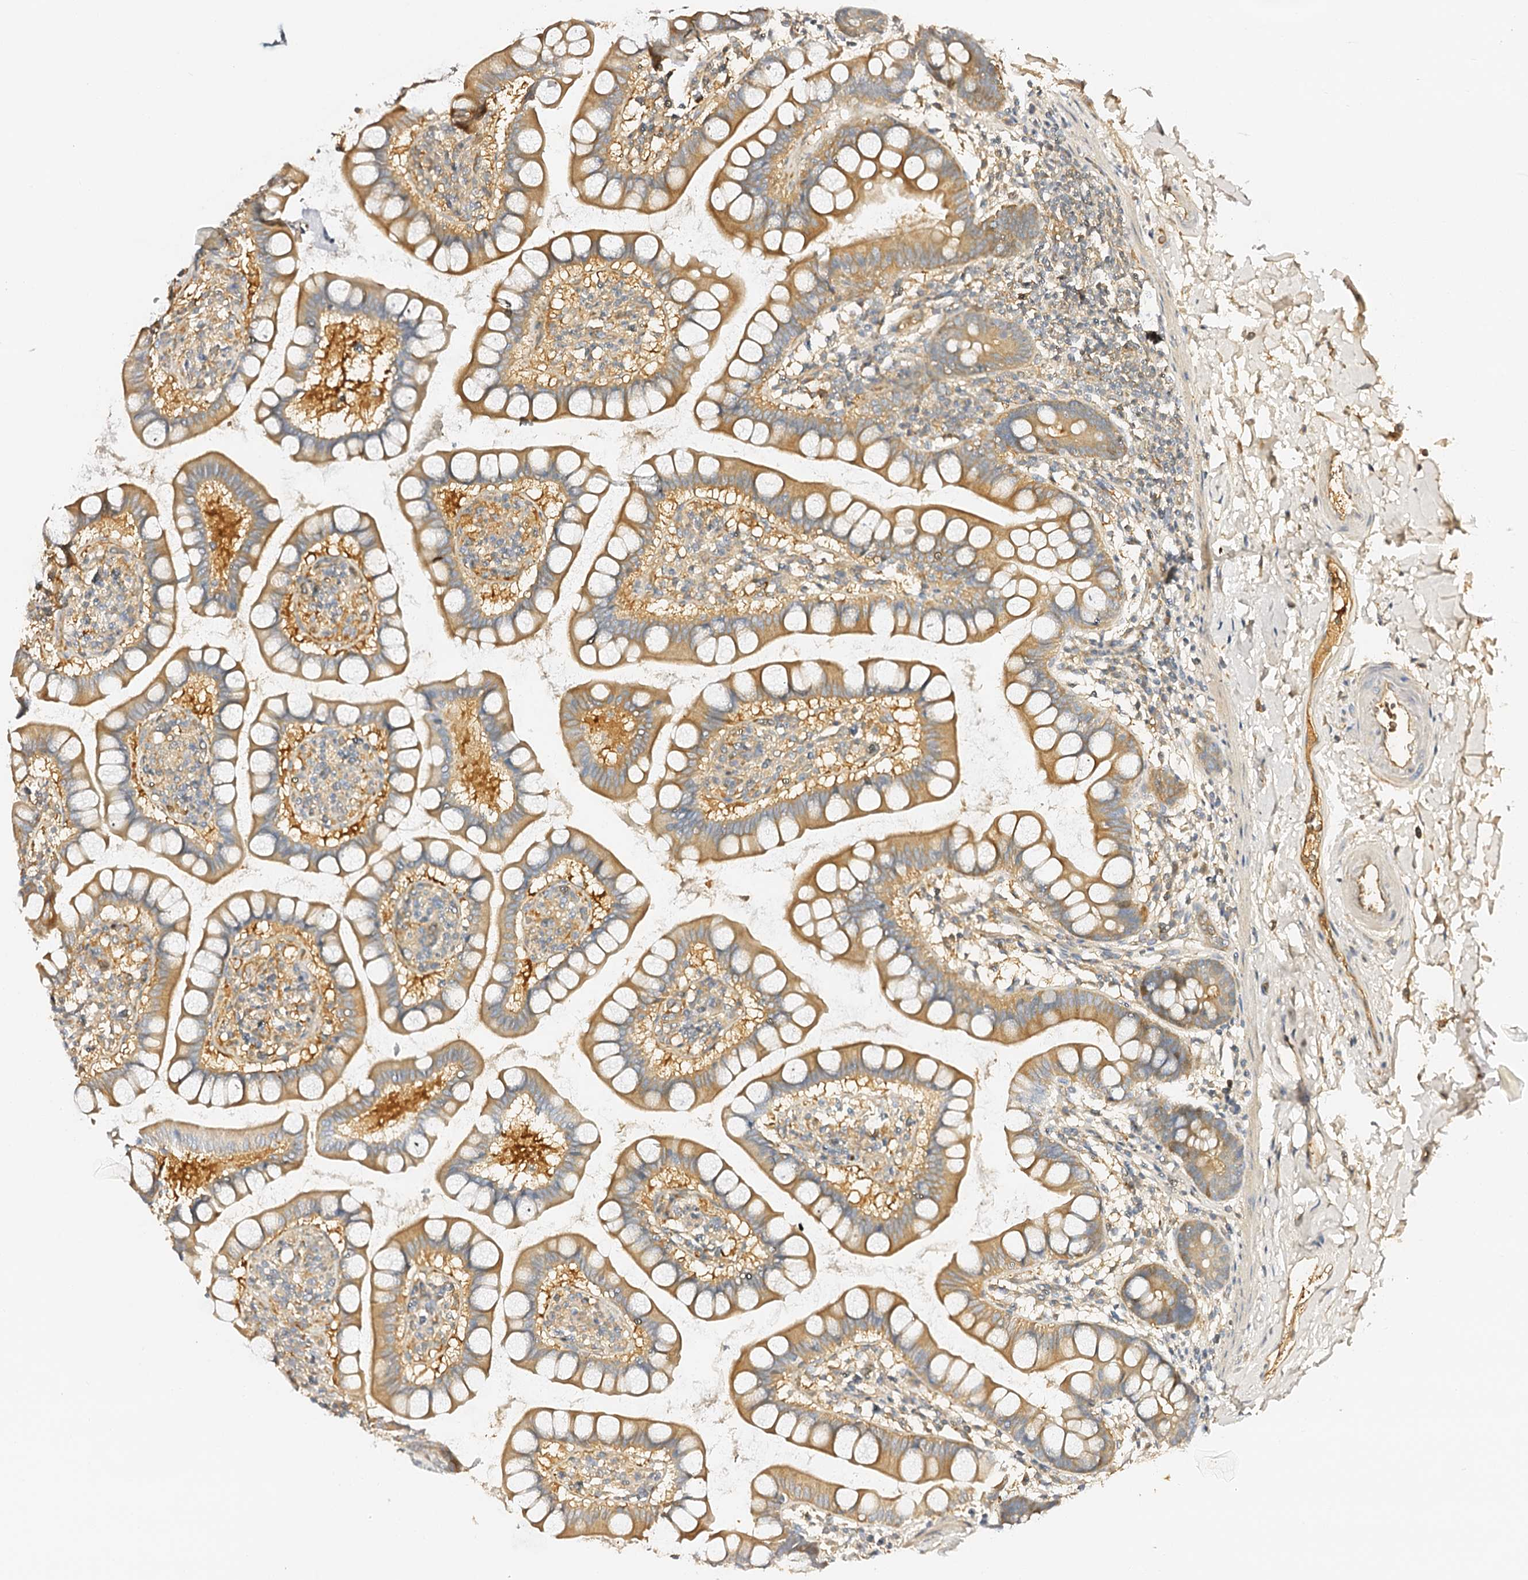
{"staining": {"intensity": "moderate", "quantity": "25%-75%", "location": "cytoplasmic/membranous"}, "tissue": "small intestine", "cell_type": "Glandular cells", "image_type": "normal", "snomed": [{"axis": "morphology", "description": "Normal tissue, NOS"}, {"axis": "topography", "description": "Small intestine"}], "caption": "Brown immunohistochemical staining in normal human small intestine exhibits moderate cytoplasmic/membranous positivity in approximately 25%-75% of glandular cells. (IHC, brightfield microscopy, high magnification).", "gene": "CSKMT", "patient": {"sex": "female", "age": 84}}